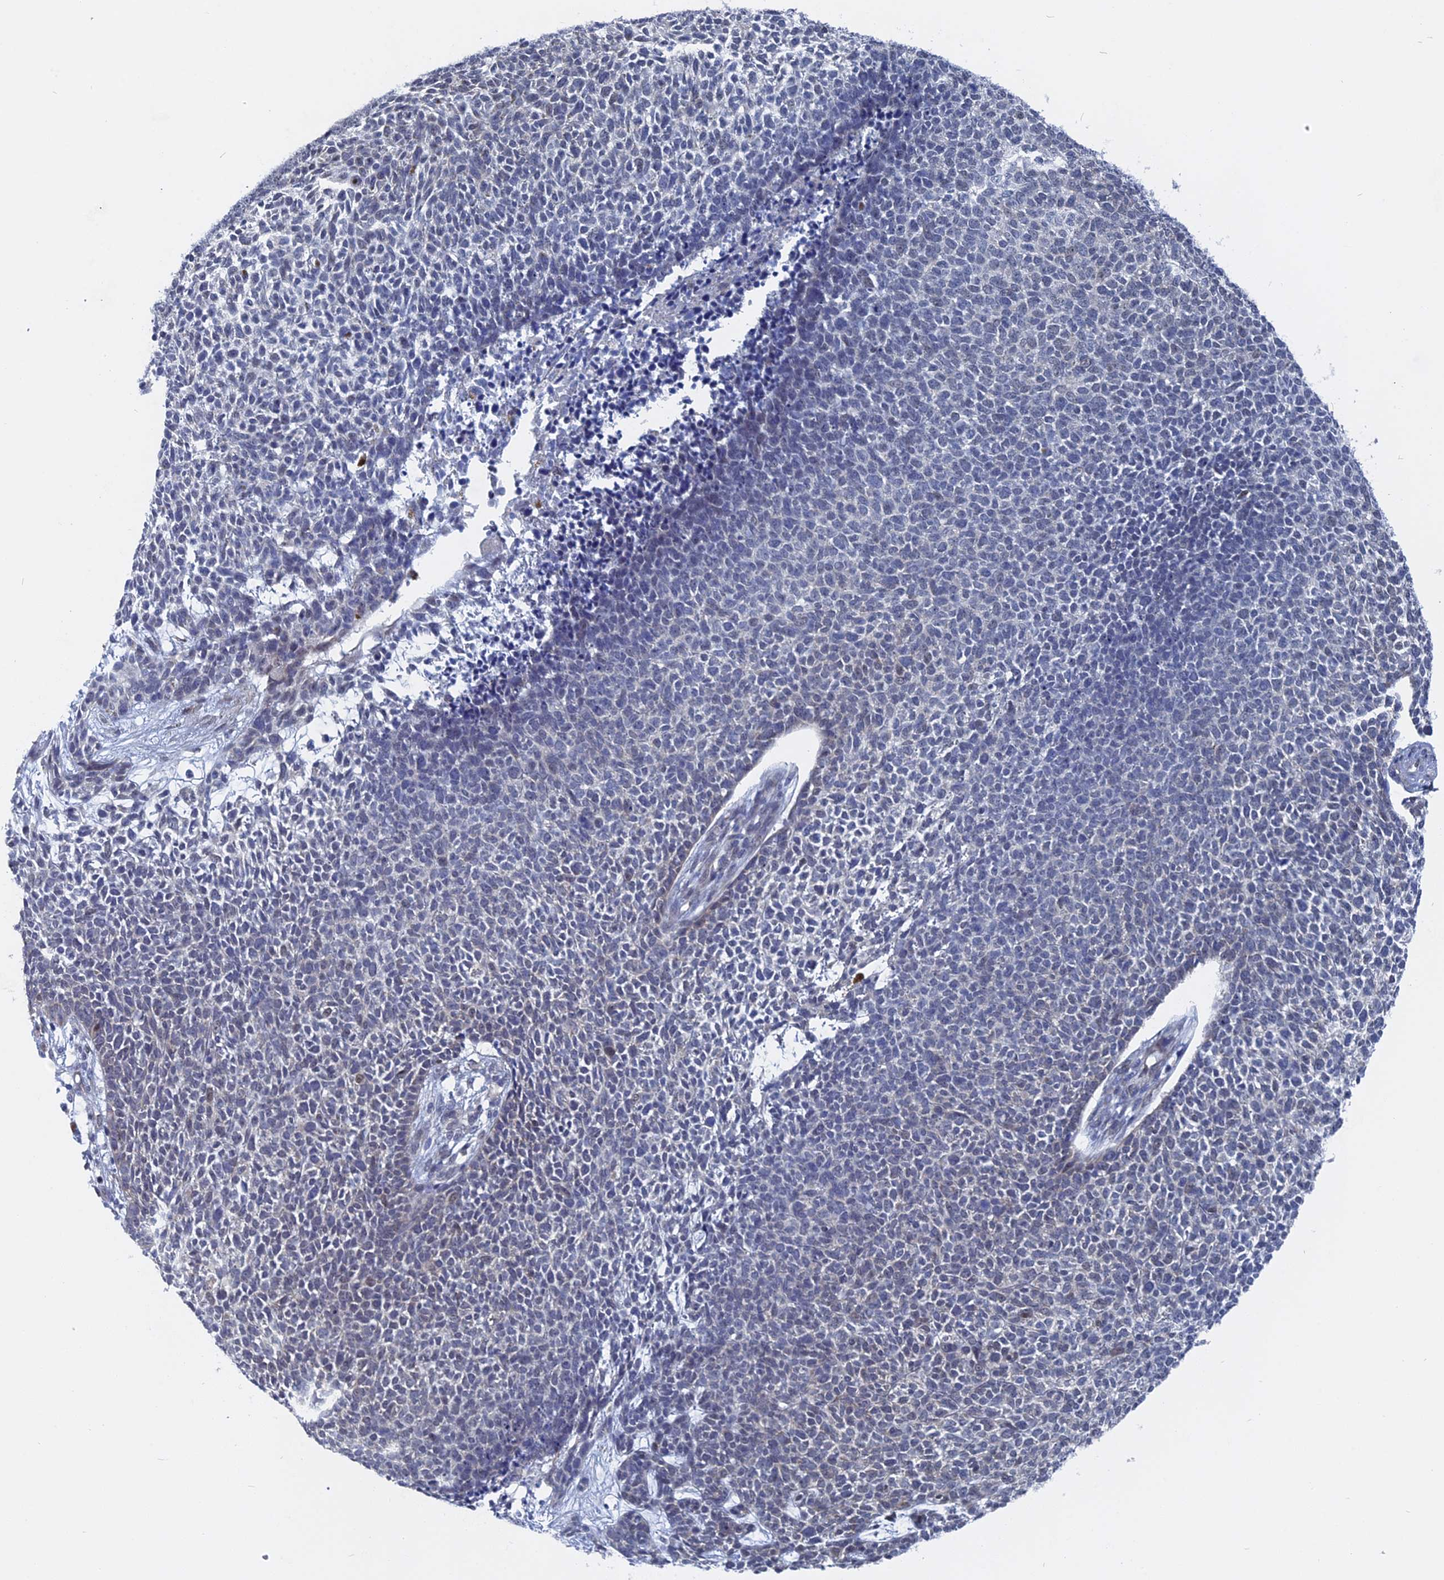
{"staining": {"intensity": "negative", "quantity": "none", "location": "none"}, "tissue": "skin cancer", "cell_type": "Tumor cells", "image_type": "cancer", "snomed": [{"axis": "morphology", "description": "Basal cell carcinoma"}, {"axis": "topography", "description": "Skin"}], "caption": "Immunohistochemistry micrograph of neoplastic tissue: human skin cancer stained with DAB exhibits no significant protein expression in tumor cells. (Immunohistochemistry, brightfield microscopy, high magnification).", "gene": "MTRF1", "patient": {"sex": "female", "age": 84}}